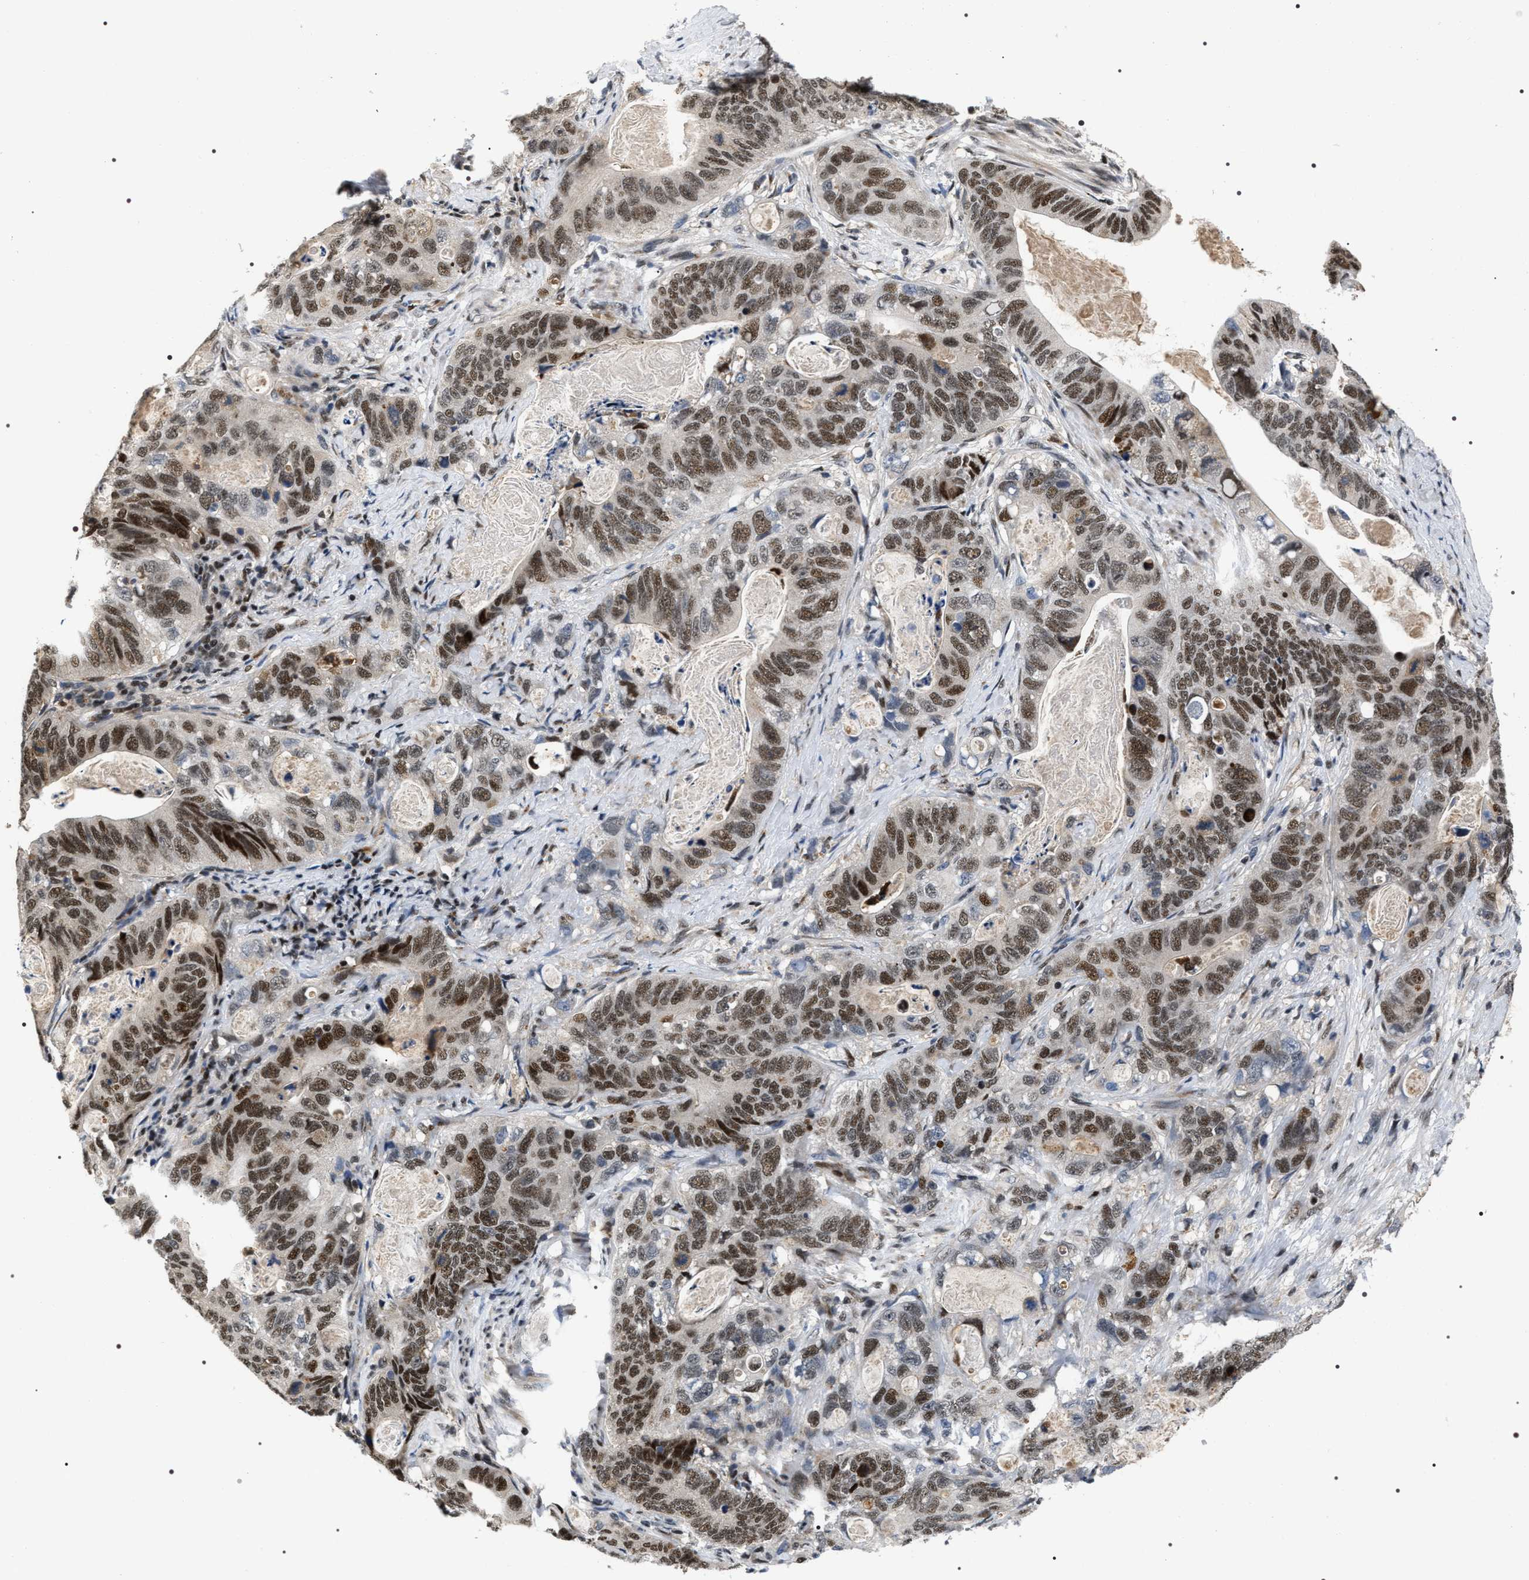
{"staining": {"intensity": "moderate", "quantity": ">75%", "location": "nuclear"}, "tissue": "stomach cancer", "cell_type": "Tumor cells", "image_type": "cancer", "snomed": [{"axis": "morphology", "description": "Normal tissue, NOS"}, {"axis": "morphology", "description": "Adenocarcinoma, NOS"}, {"axis": "topography", "description": "Stomach"}], "caption": "Adenocarcinoma (stomach) stained with immunohistochemistry displays moderate nuclear positivity in approximately >75% of tumor cells. (DAB (3,3'-diaminobenzidine) = brown stain, brightfield microscopy at high magnification).", "gene": "C7orf25", "patient": {"sex": "female", "age": 89}}